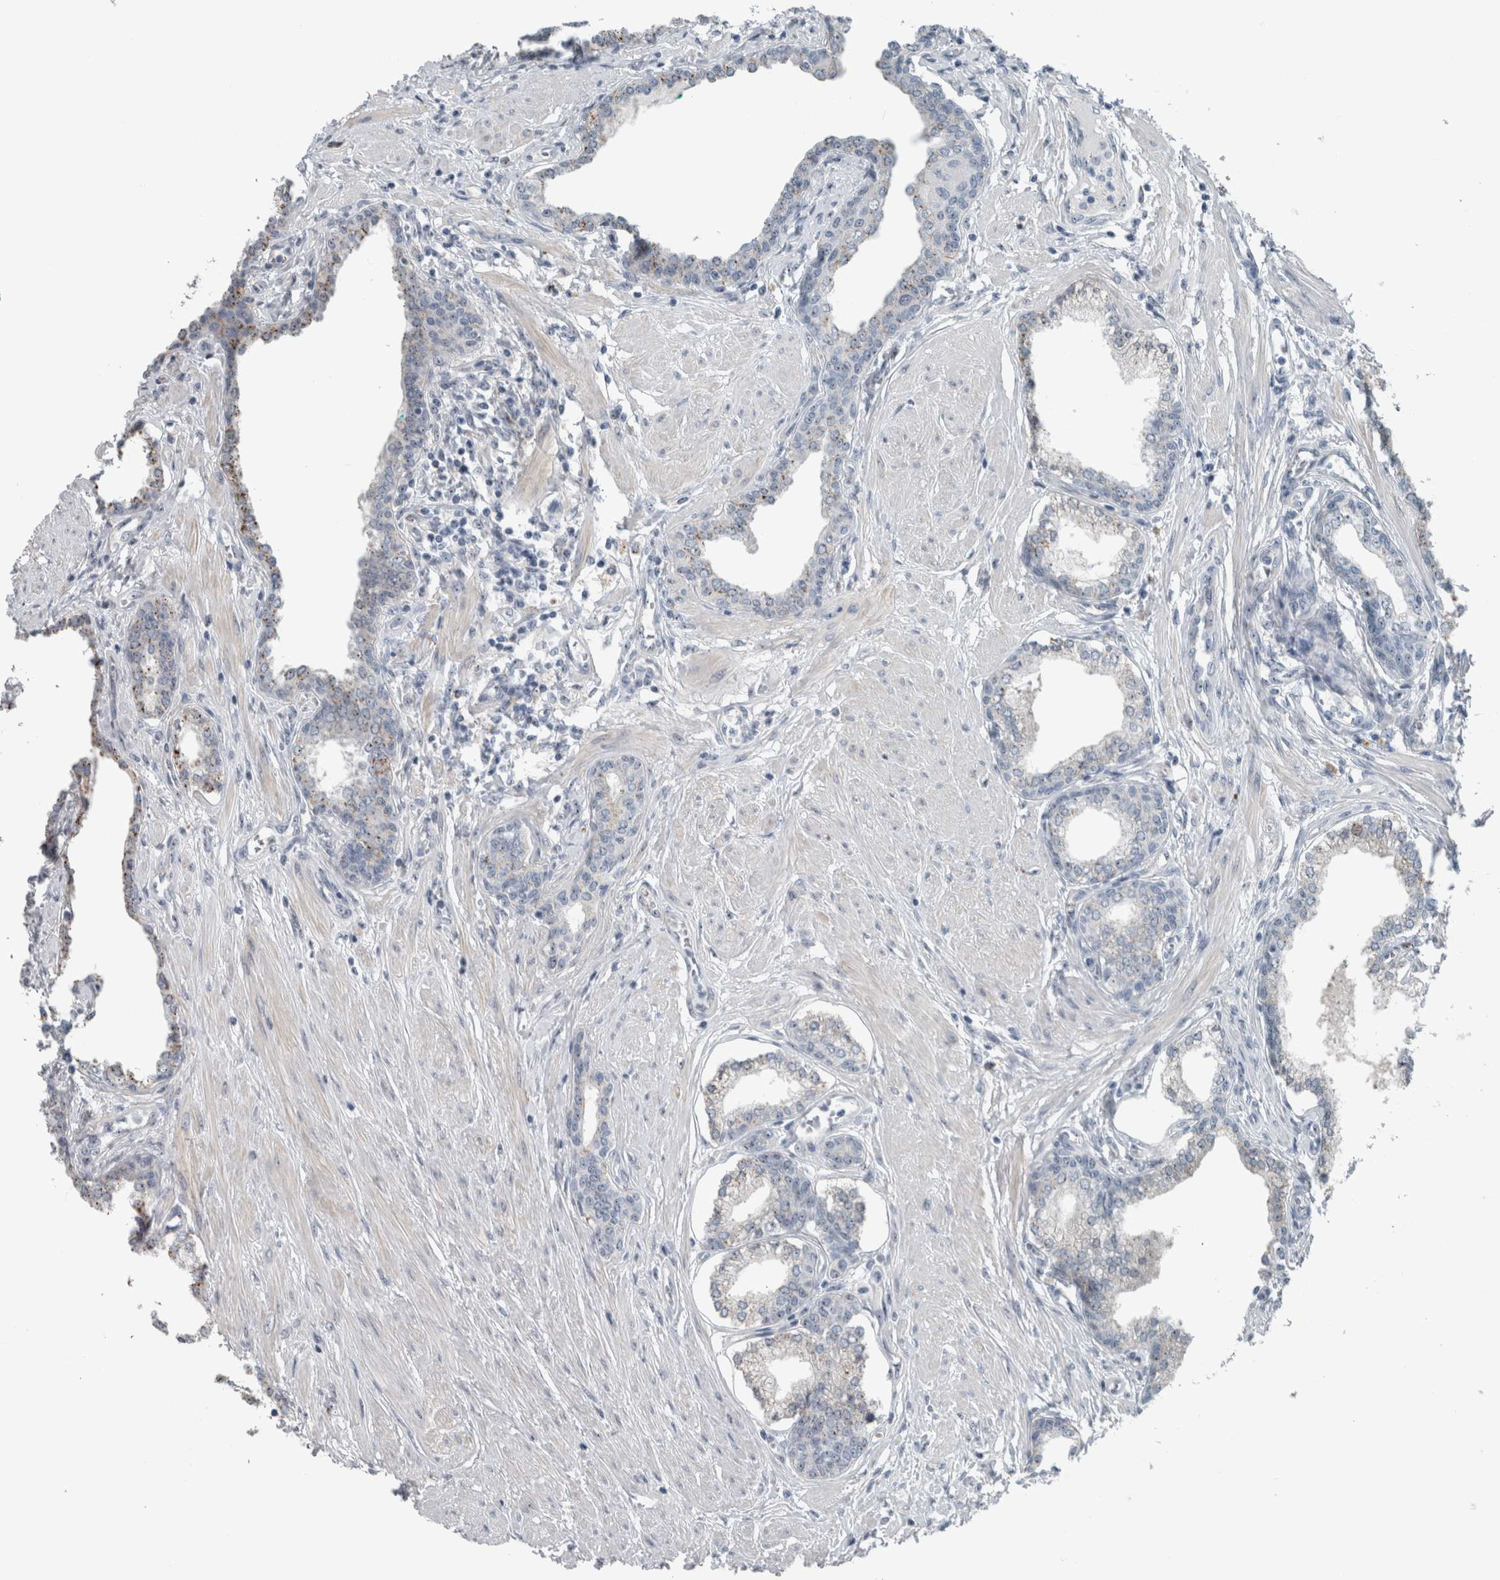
{"staining": {"intensity": "negative", "quantity": "none", "location": "none"}, "tissue": "prostate cancer", "cell_type": "Tumor cells", "image_type": "cancer", "snomed": [{"axis": "morphology", "description": "Adenocarcinoma, High grade"}, {"axis": "topography", "description": "Prostate"}], "caption": "DAB immunohistochemical staining of human prostate cancer demonstrates no significant staining in tumor cells.", "gene": "UTP6", "patient": {"sex": "male", "age": 52}}